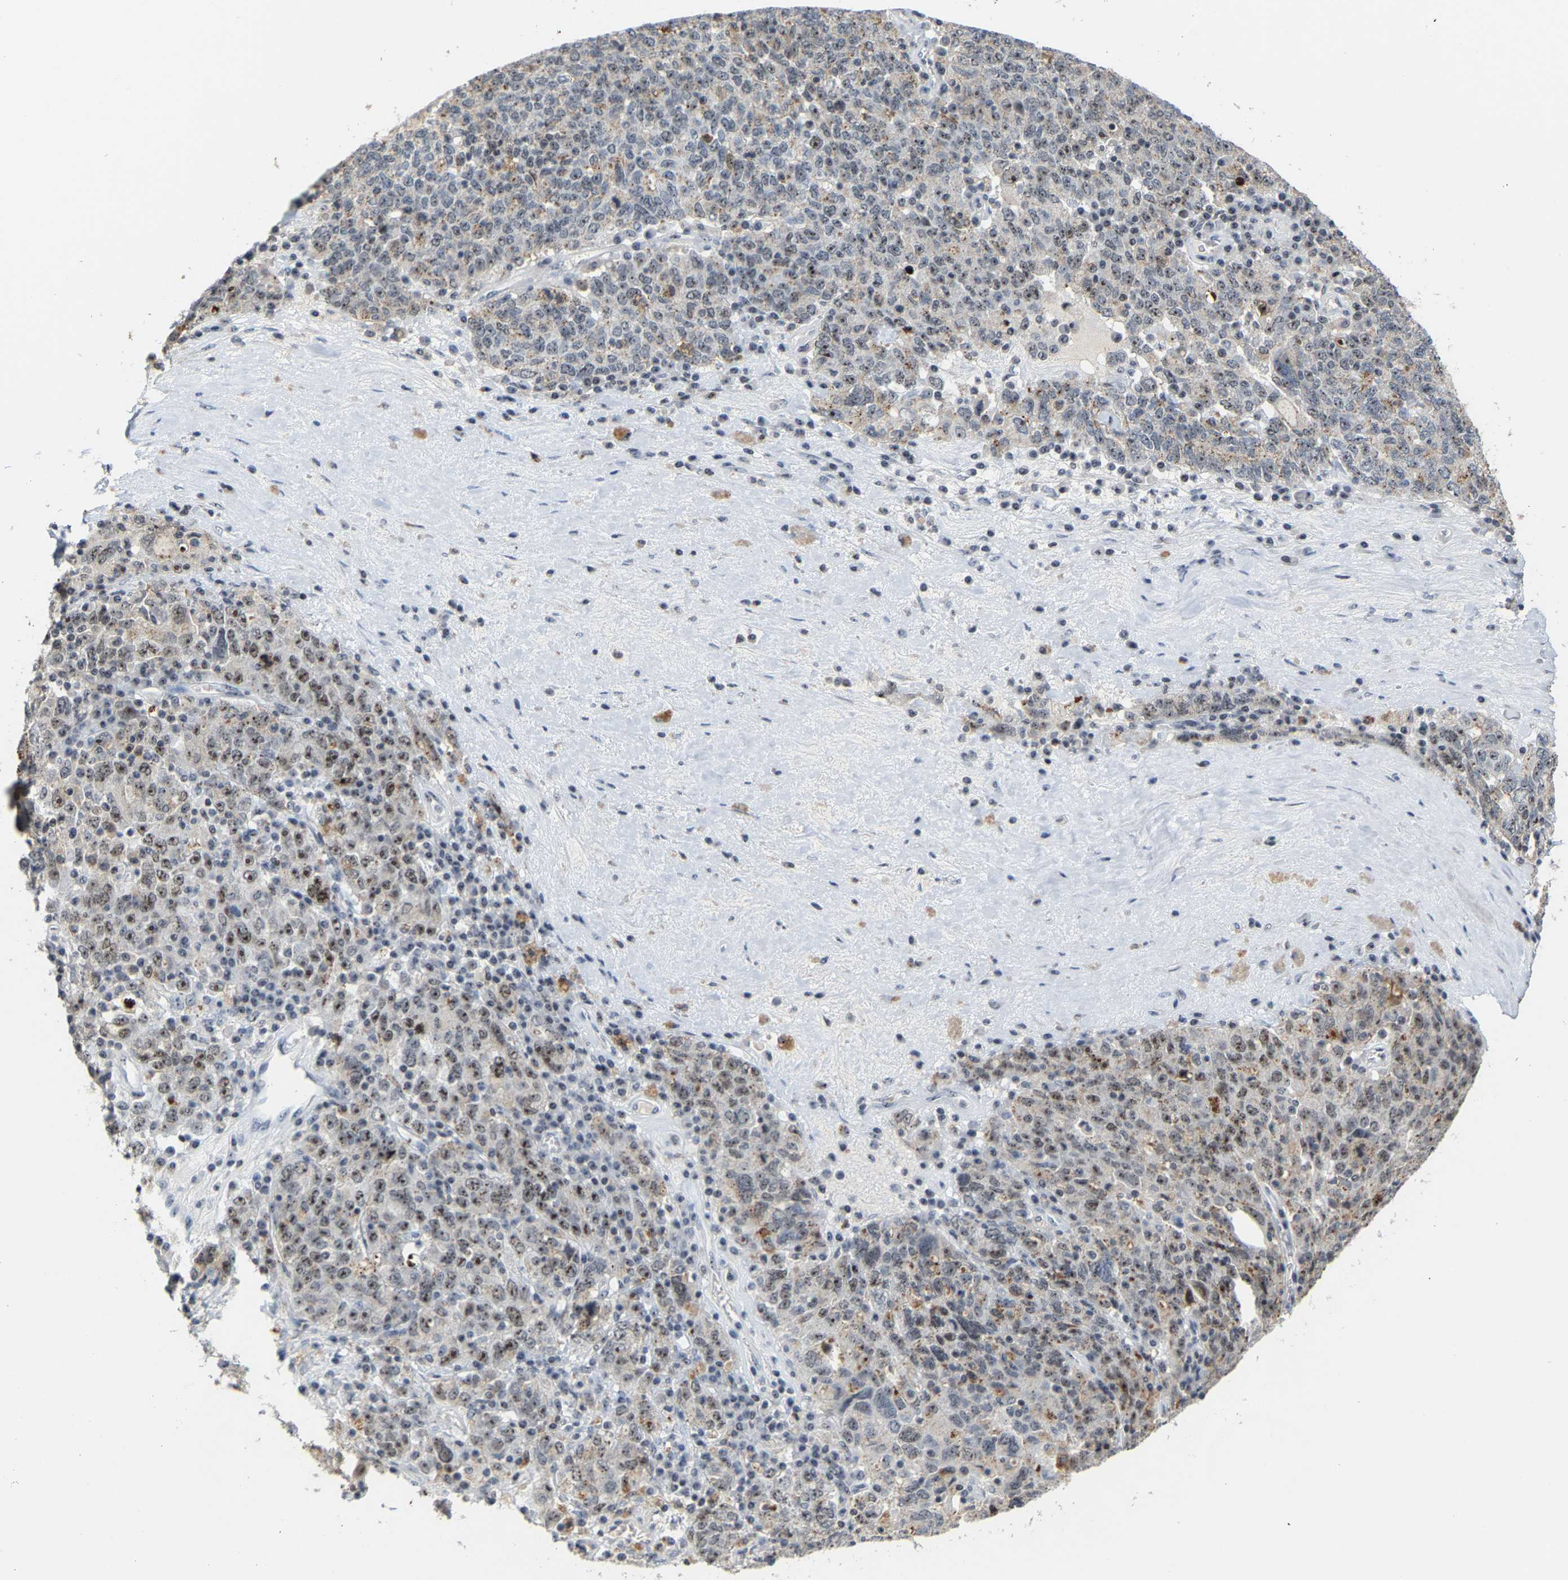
{"staining": {"intensity": "moderate", "quantity": "25%-75%", "location": "nuclear"}, "tissue": "ovarian cancer", "cell_type": "Tumor cells", "image_type": "cancer", "snomed": [{"axis": "morphology", "description": "Carcinoma, endometroid"}, {"axis": "topography", "description": "Ovary"}], "caption": "This is a photomicrograph of IHC staining of ovarian endometroid carcinoma, which shows moderate positivity in the nuclear of tumor cells.", "gene": "NOP58", "patient": {"sex": "female", "age": 62}}